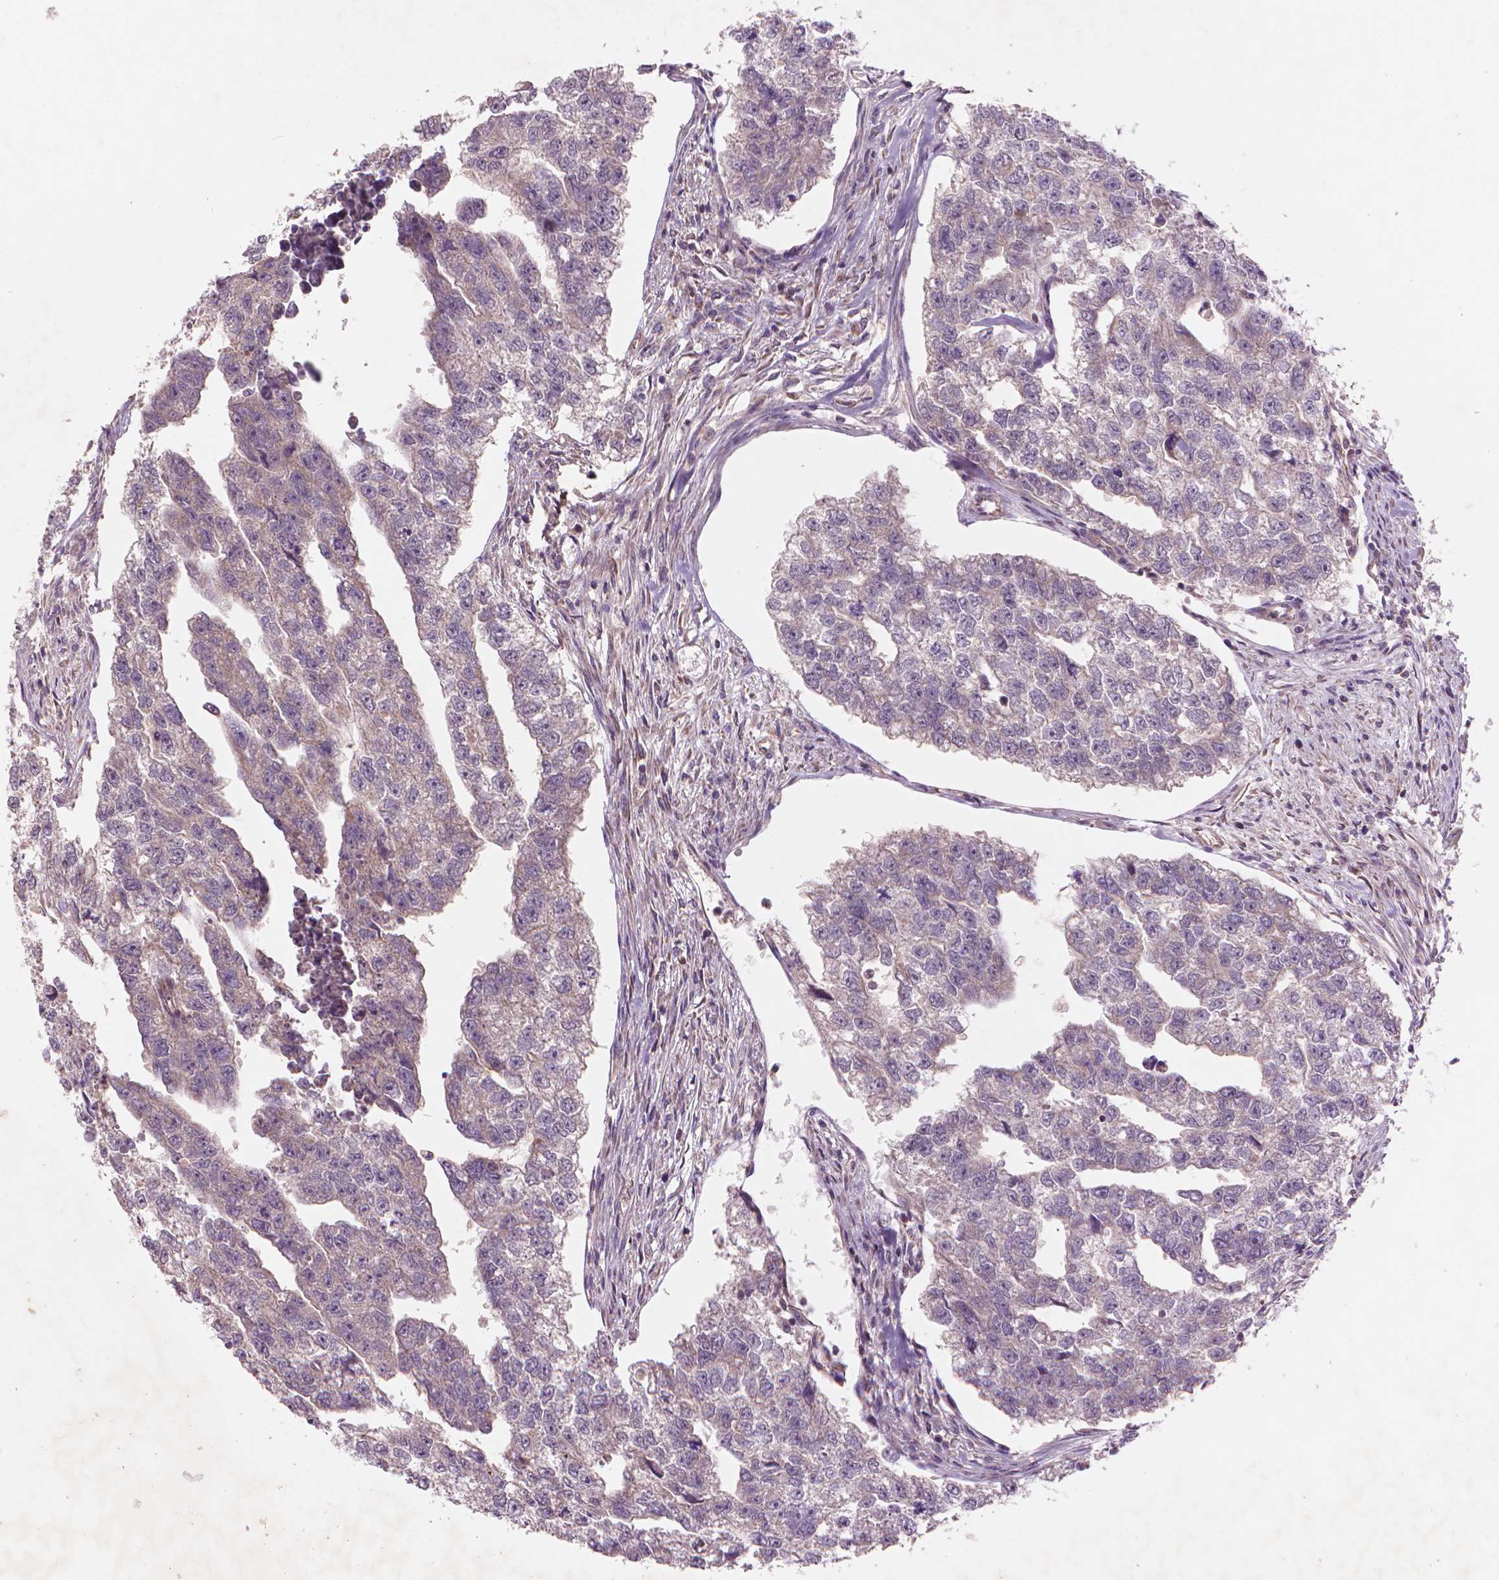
{"staining": {"intensity": "negative", "quantity": "none", "location": "none"}, "tissue": "testis cancer", "cell_type": "Tumor cells", "image_type": "cancer", "snomed": [{"axis": "morphology", "description": "Carcinoma, Embryonal, NOS"}, {"axis": "morphology", "description": "Teratoma, malignant, NOS"}, {"axis": "topography", "description": "Testis"}], "caption": "This is an IHC image of testis cancer (embryonal carcinoma). There is no expression in tumor cells.", "gene": "NLRX1", "patient": {"sex": "male", "age": 44}}